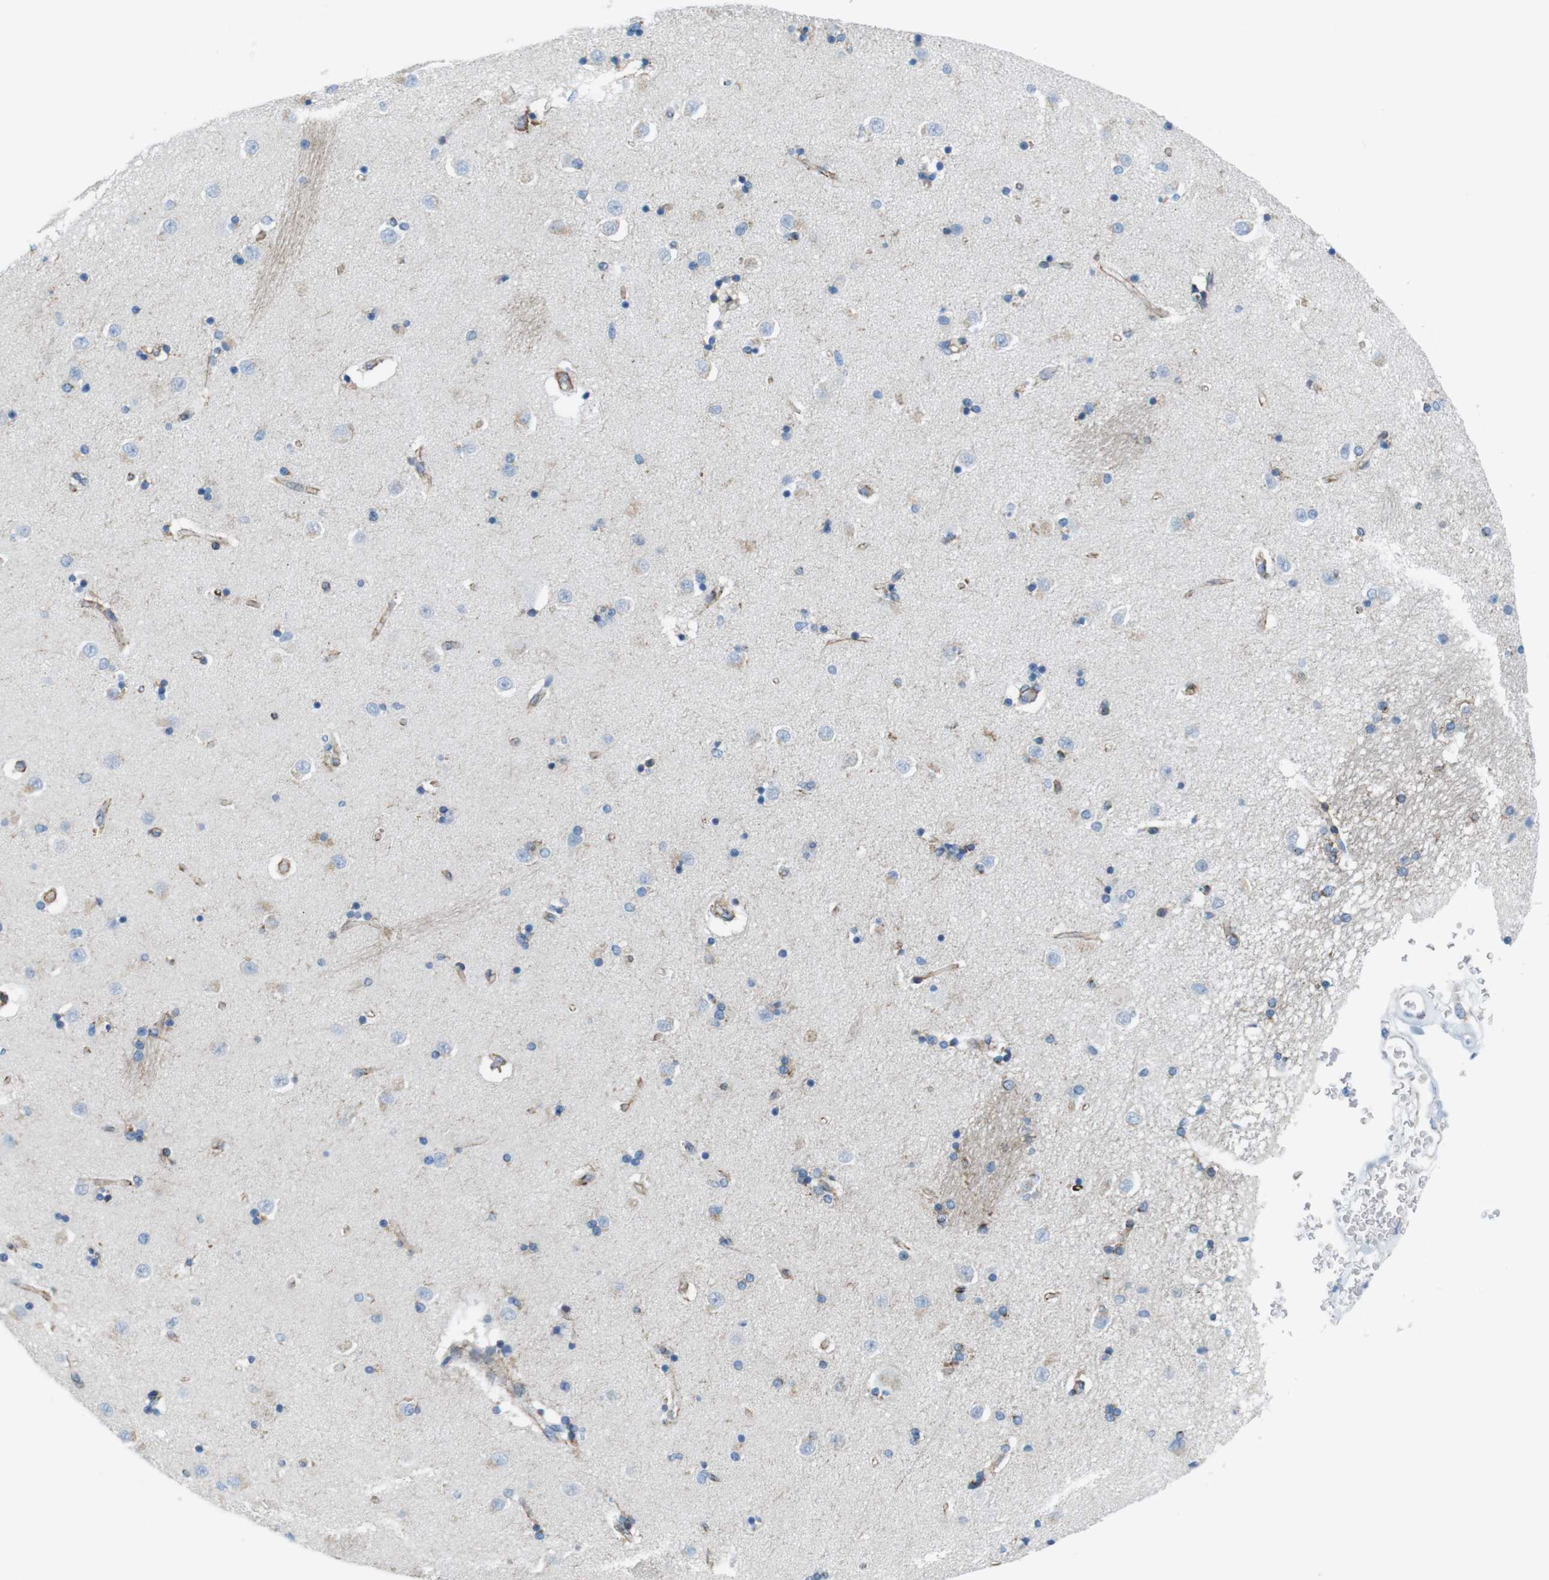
{"staining": {"intensity": "negative", "quantity": "none", "location": "none"}, "tissue": "caudate", "cell_type": "Glial cells", "image_type": "normal", "snomed": [{"axis": "morphology", "description": "Normal tissue, NOS"}, {"axis": "topography", "description": "Lateral ventricle wall"}], "caption": "Human caudate stained for a protein using IHC reveals no expression in glial cells.", "gene": "MYH9", "patient": {"sex": "female", "age": 54}}